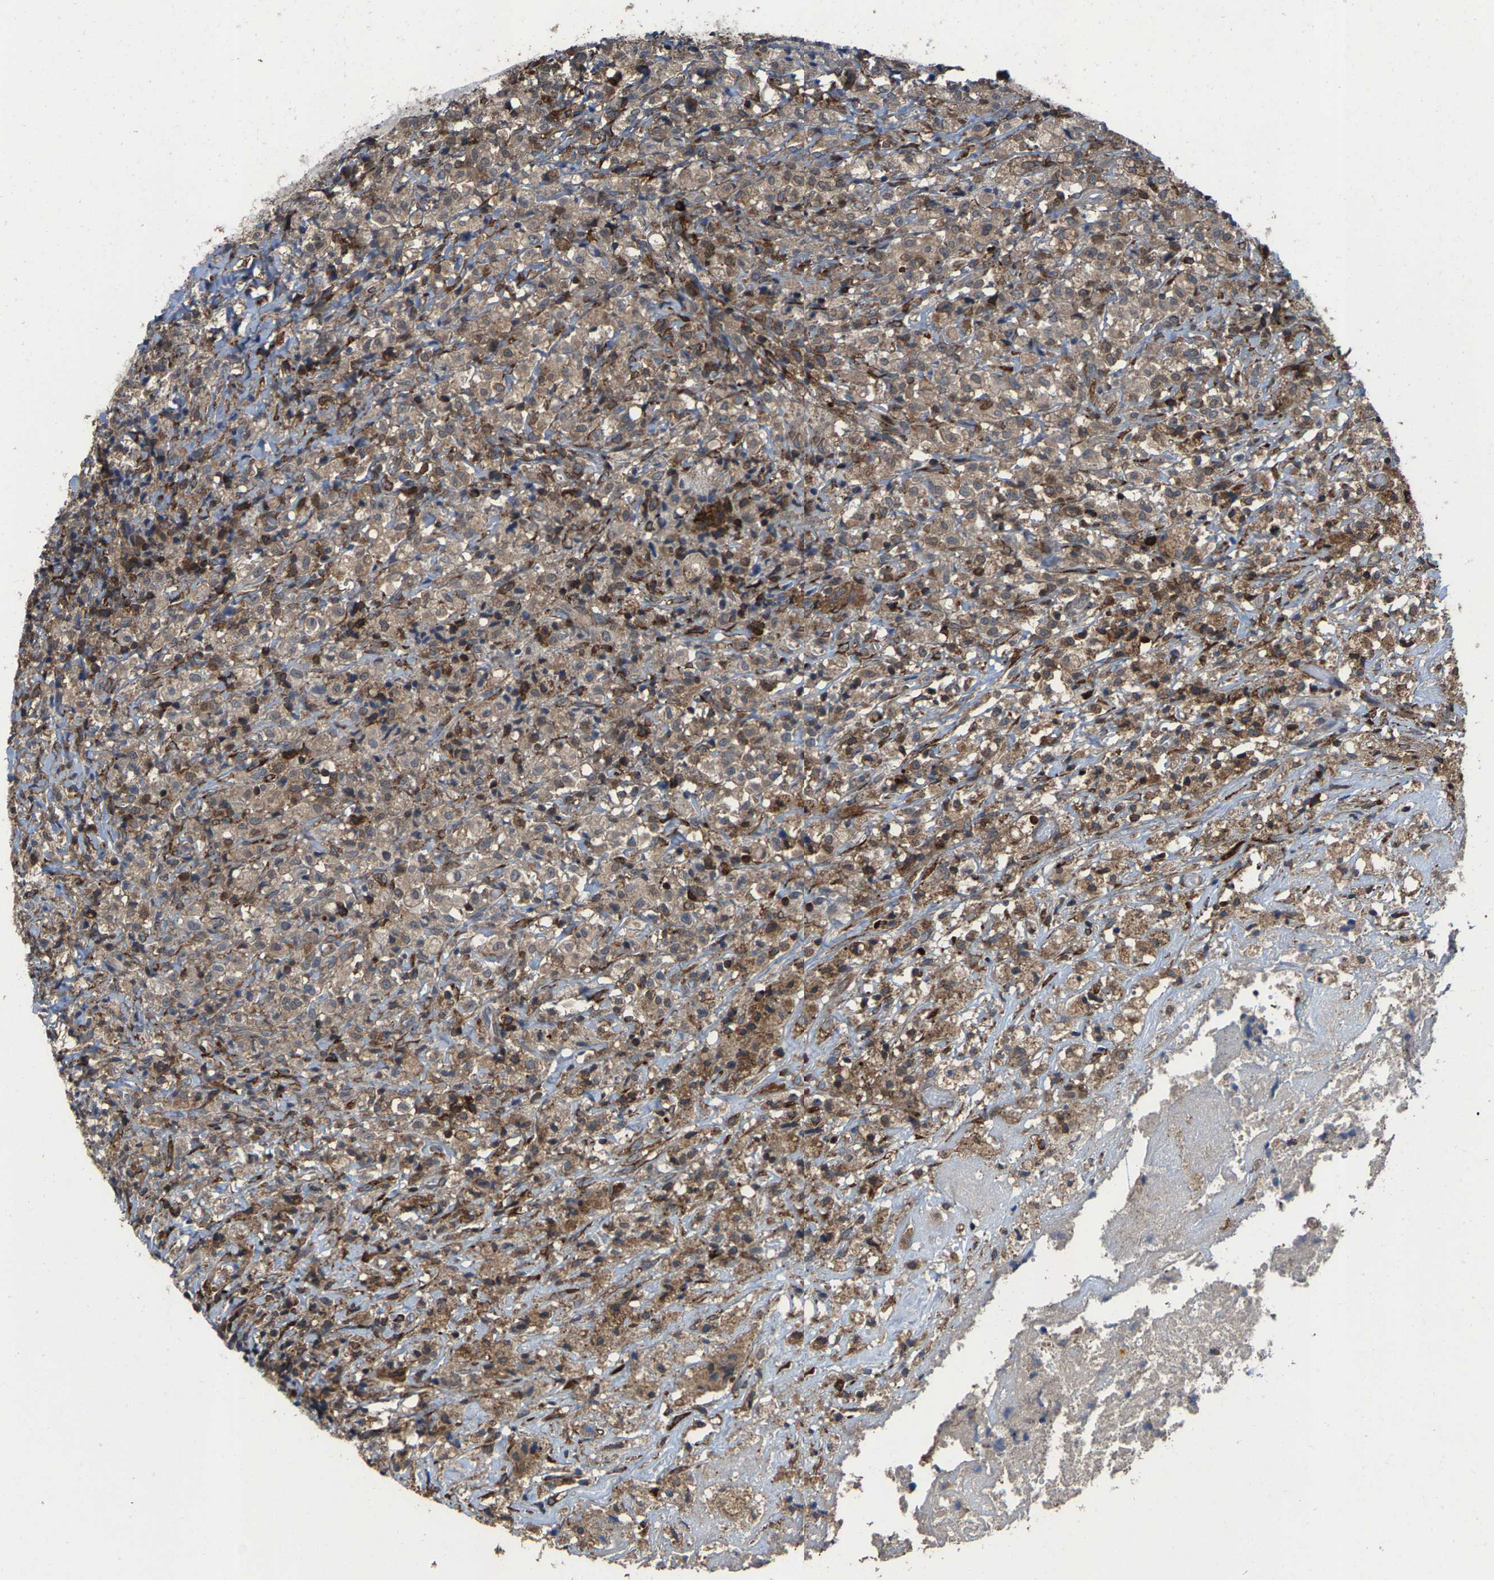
{"staining": {"intensity": "weak", "quantity": ">75%", "location": "cytoplasmic/membranous"}, "tissue": "testis cancer", "cell_type": "Tumor cells", "image_type": "cancer", "snomed": [{"axis": "morphology", "description": "Carcinoma, Embryonal, NOS"}, {"axis": "topography", "description": "Testis"}], "caption": "Embryonal carcinoma (testis) tissue exhibits weak cytoplasmic/membranous expression in approximately >75% of tumor cells (Stains: DAB (3,3'-diaminobenzidine) in brown, nuclei in blue, Microscopy: brightfield microscopy at high magnification).", "gene": "FGD3", "patient": {"sex": "male", "age": 2}}